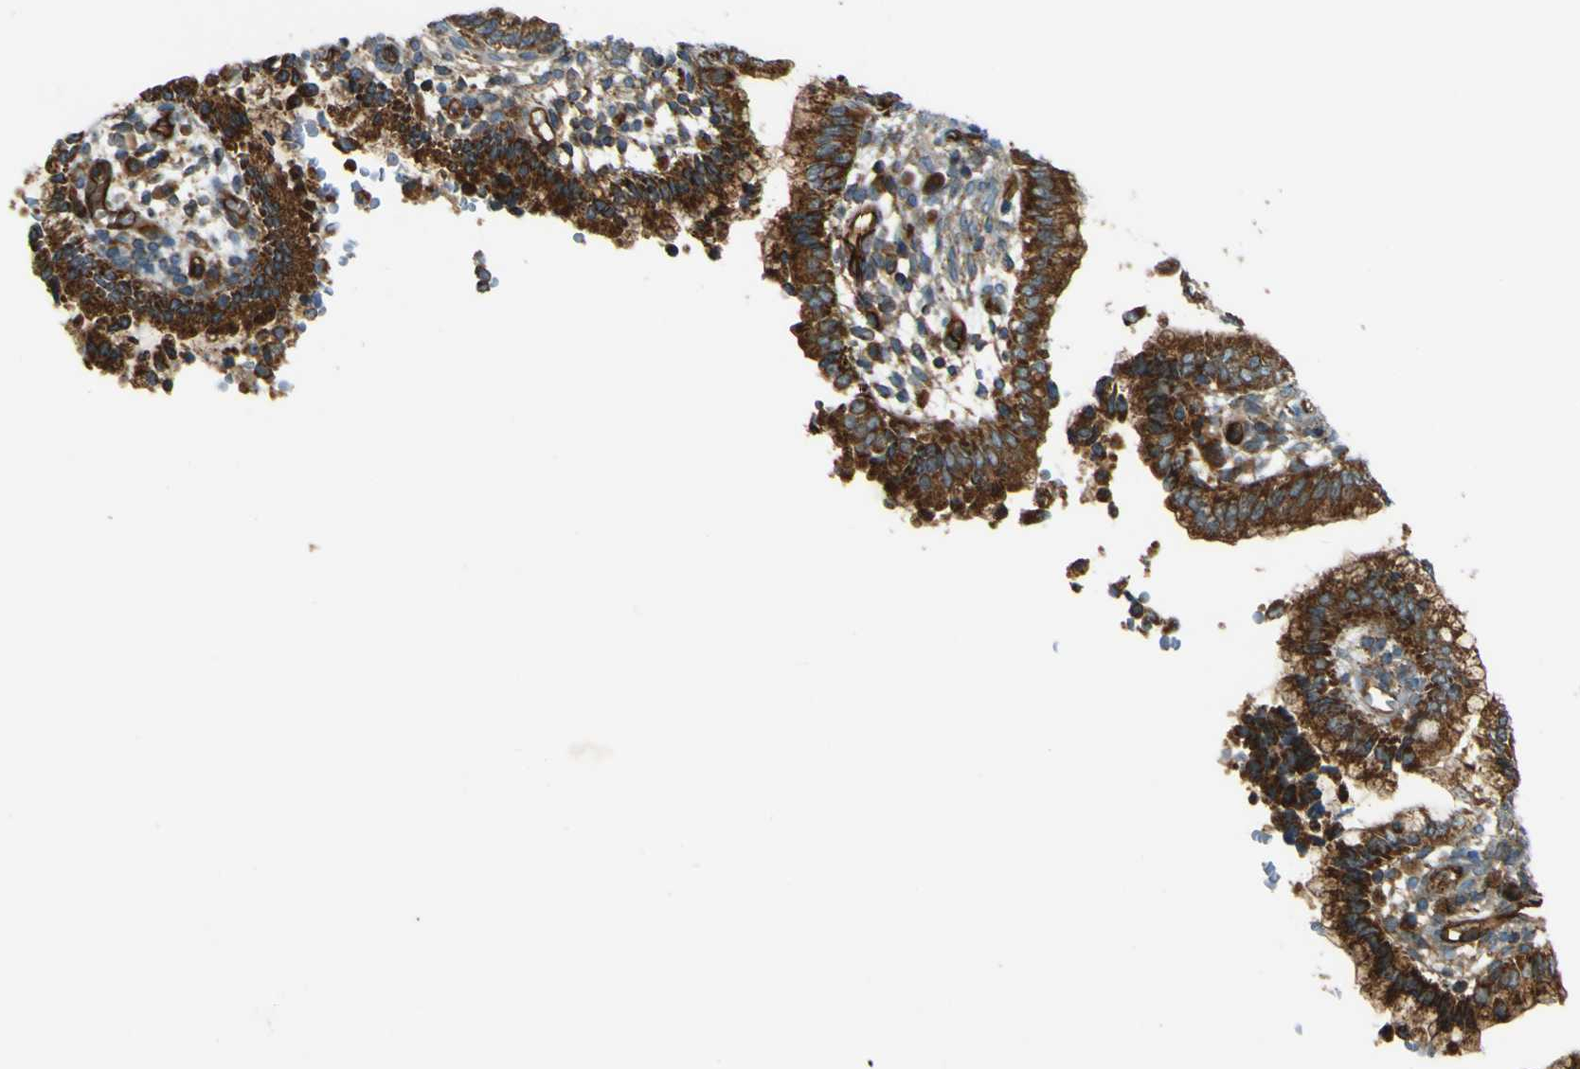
{"staining": {"intensity": "strong", "quantity": ">75%", "location": "cytoplasmic/membranous"}, "tissue": "cervical cancer", "cell_type": "Tumor cells", "image_type": "cancer", "snomed": [{"axis": "morphology", "description": "Adenocarcinoma, NOS"}, {"axis": "topography", "description": "Cervix"}], "caption": "About >75% of tumor cells in human cervical cancer (adenocarcinoma) show strong cytoplasmic/membranous protein staining as visualized by brown immunohistochemical staining.", "gene": "DNAJC5", "patient": {"sex": "female", "age": 44}}